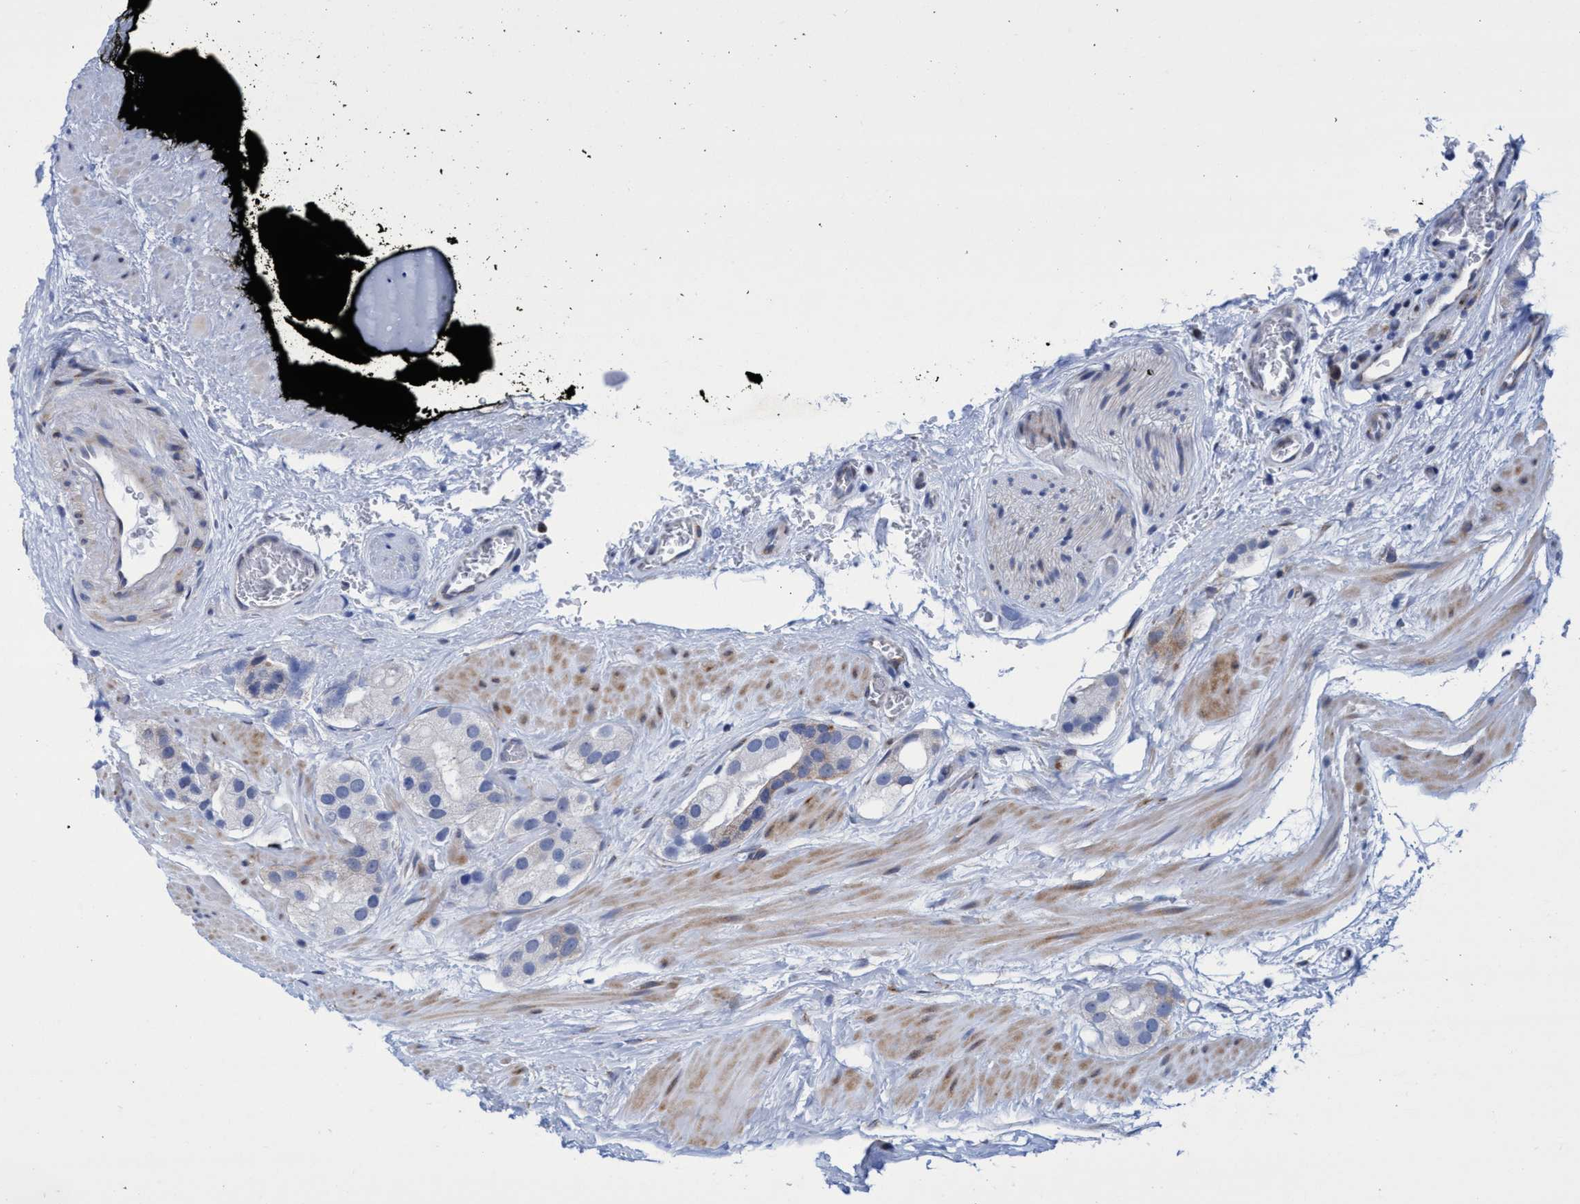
{"staining": {"intensity": "weak", "quantity": "<25%", "location": "cytoplasmic/membranous"}, "tissue": "prostate cancer", "cell_type": "Tumor cells", "image_type": "cancer", "snomed": [{"axis": "morphology", "description": "Adenocarcinoma, High grade"}, {"axis": "topography", "description": "Prostate"}], "caption": "This image is of prostate cancer stained with immunohistochemistry (IHC) to label a protein in brown with the nuclei are counter-stained blue. There is no expression in tumor cells.", "gene": "R3HCC1", "patient": {"sex": "male", "age": 63}}